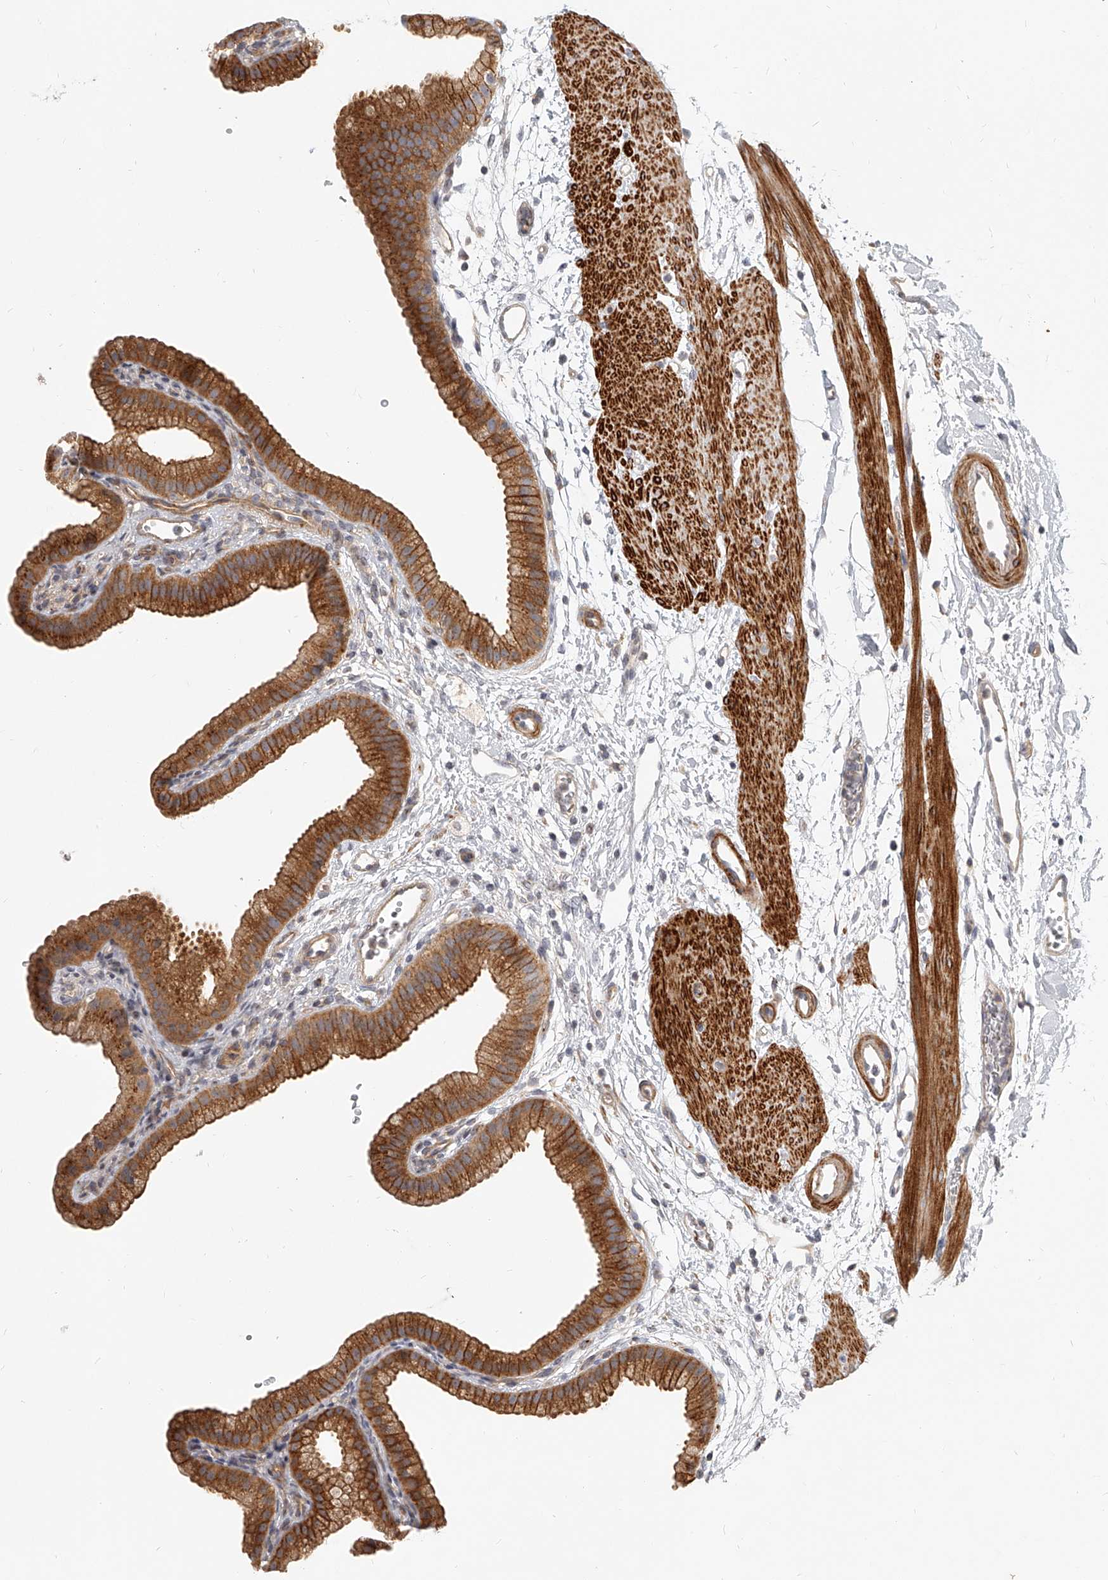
{"staining": {"intensity": "strong", "quantity": ">75%", "location": "cytoplasmic/membranous"}, "tissue": "gallbladder", "cell_type": "Glandular cells", "image_type": "normal", "snomed": [{"axis": "morphology", "description": "Normal tissue, NOS"}, {"axis": "topography", "description": "Gallbladder"}], "caption": "Immunohistochemistry (IHC) photomicrograph of normal gallbladder: gallbladder stained using immunohistochemistry exhibits high levels of strong protein expression localized specifically in the cytoplasmic/membranous of glandular cells, appearing as a cytoplasmic/membranous brown color.", "gene": "SLC37A1", "patient": {"sex": "female", "age": 64}}